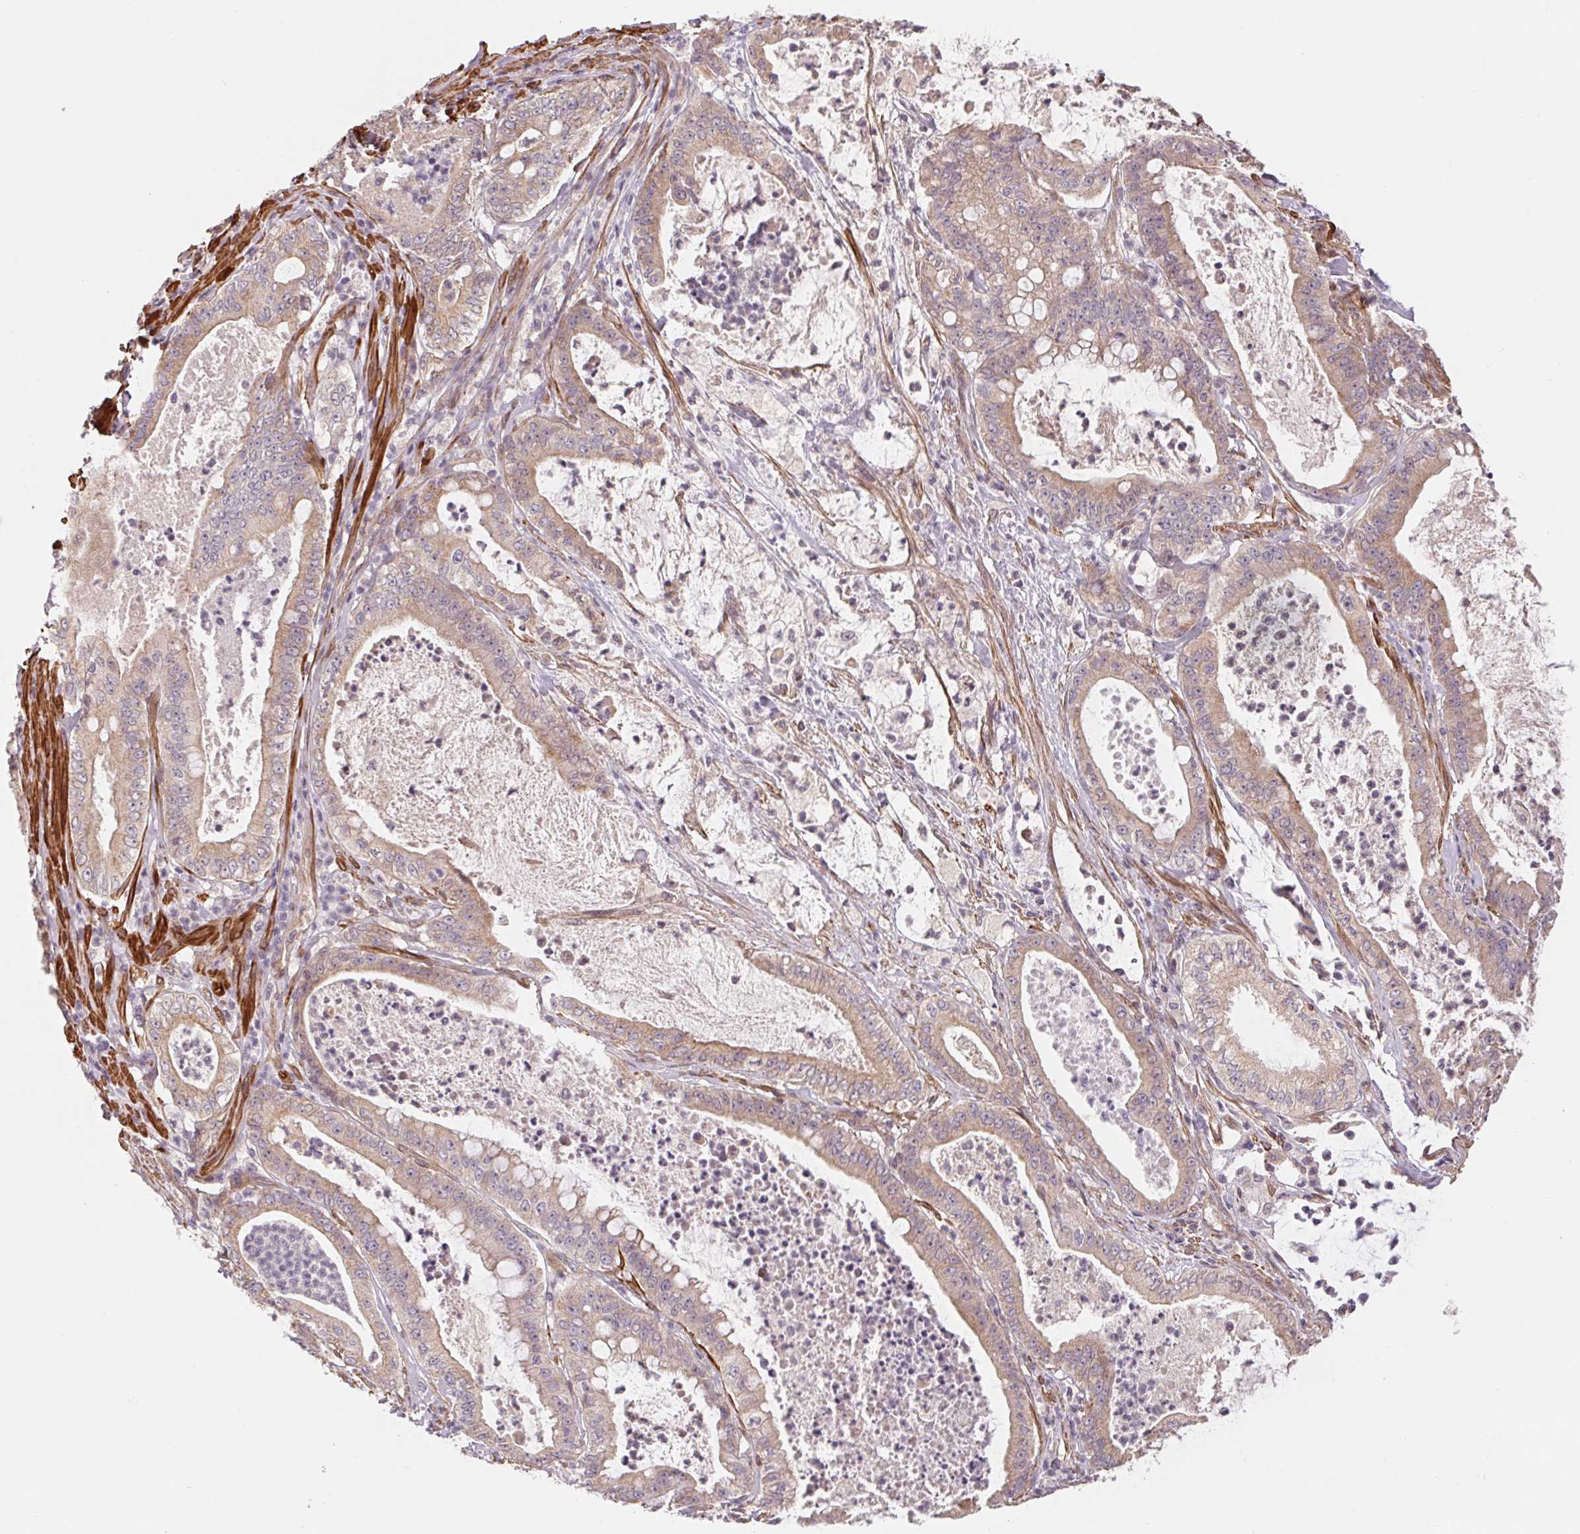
{"staining": {"intensity": "weak", "quantity": "25%-75%", "location": "cytoplasmic/membranous"}, "tissue": "pancreatic cancer", "cell_type": "Tumor cells", "image_type": "cancer", "snomed": [{"axis": "morphology", "description": "Adenocarcinoma, NOS"}, {"axis": "topography", "description": "Pancreas"}], "caption": "Tumor cells exhibit weak cytoplasmic/membranous positivity in about 25%-75% of cells in pancreatic adenocarcinoma.", "gene": "CCDC112", "patient": {"sex": "male", "age": 71}}